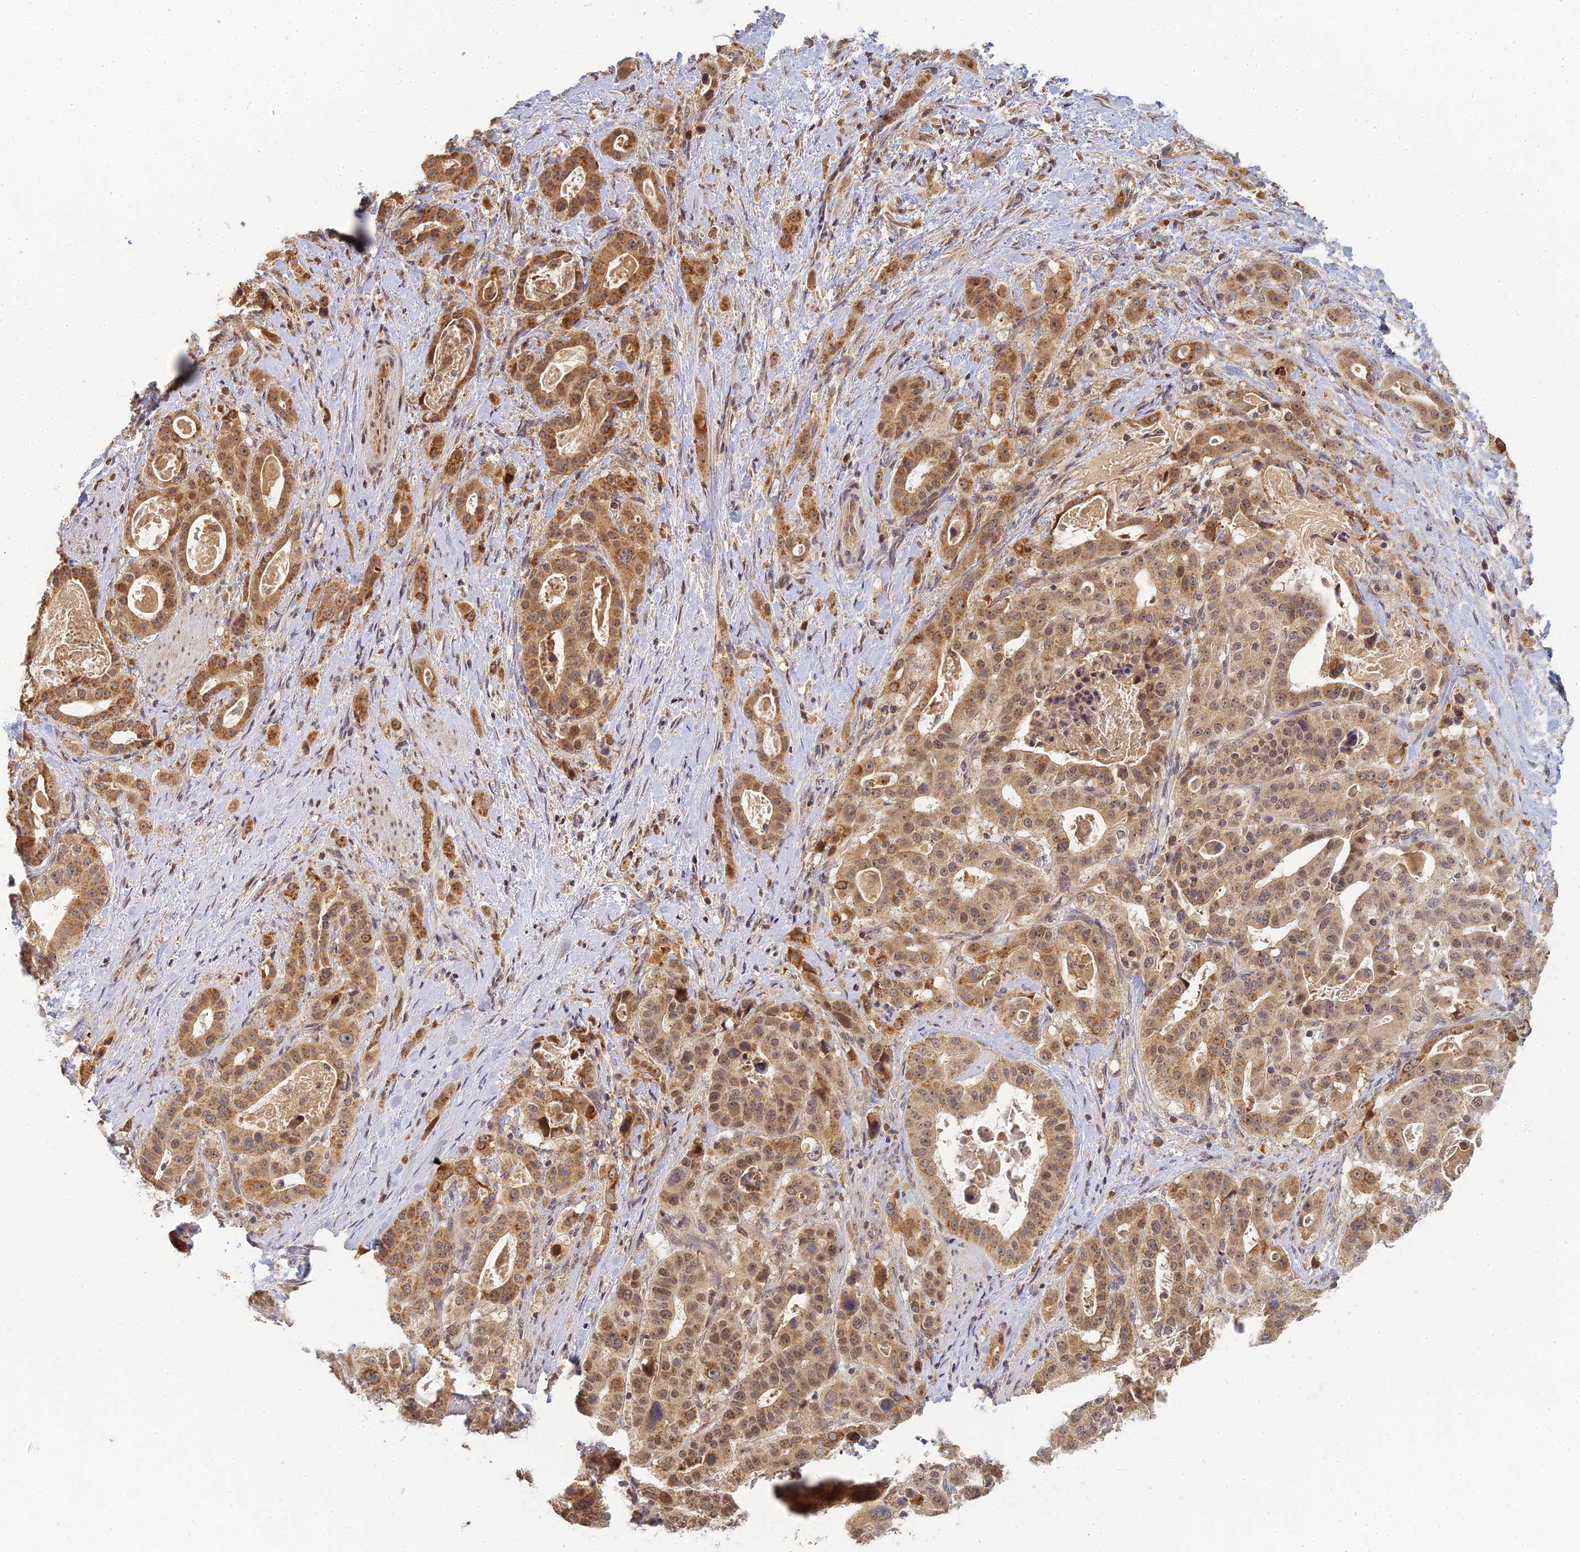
{"staining": {"intensity": "moderate", "quantity": ">75%", "location": "cytoplasmic/membranous"}, "tissue": "stomach cancer", "cell_type": "Tumor cells", "image_type": "cancer", "snomed": [{"axis": "morphology", "description": "Adenocarcinoma, NOS"}, {"axis": "topography", "description": "Stomach"}], "caption": "This photomicrograph shows IHC staining of stomach cancer, with medium moderate cytoplasmic/membranous positivity in approximately >75% of tumor cells.", "gene": "RGL3", "patient": {"sex": "male", "age": 48}}